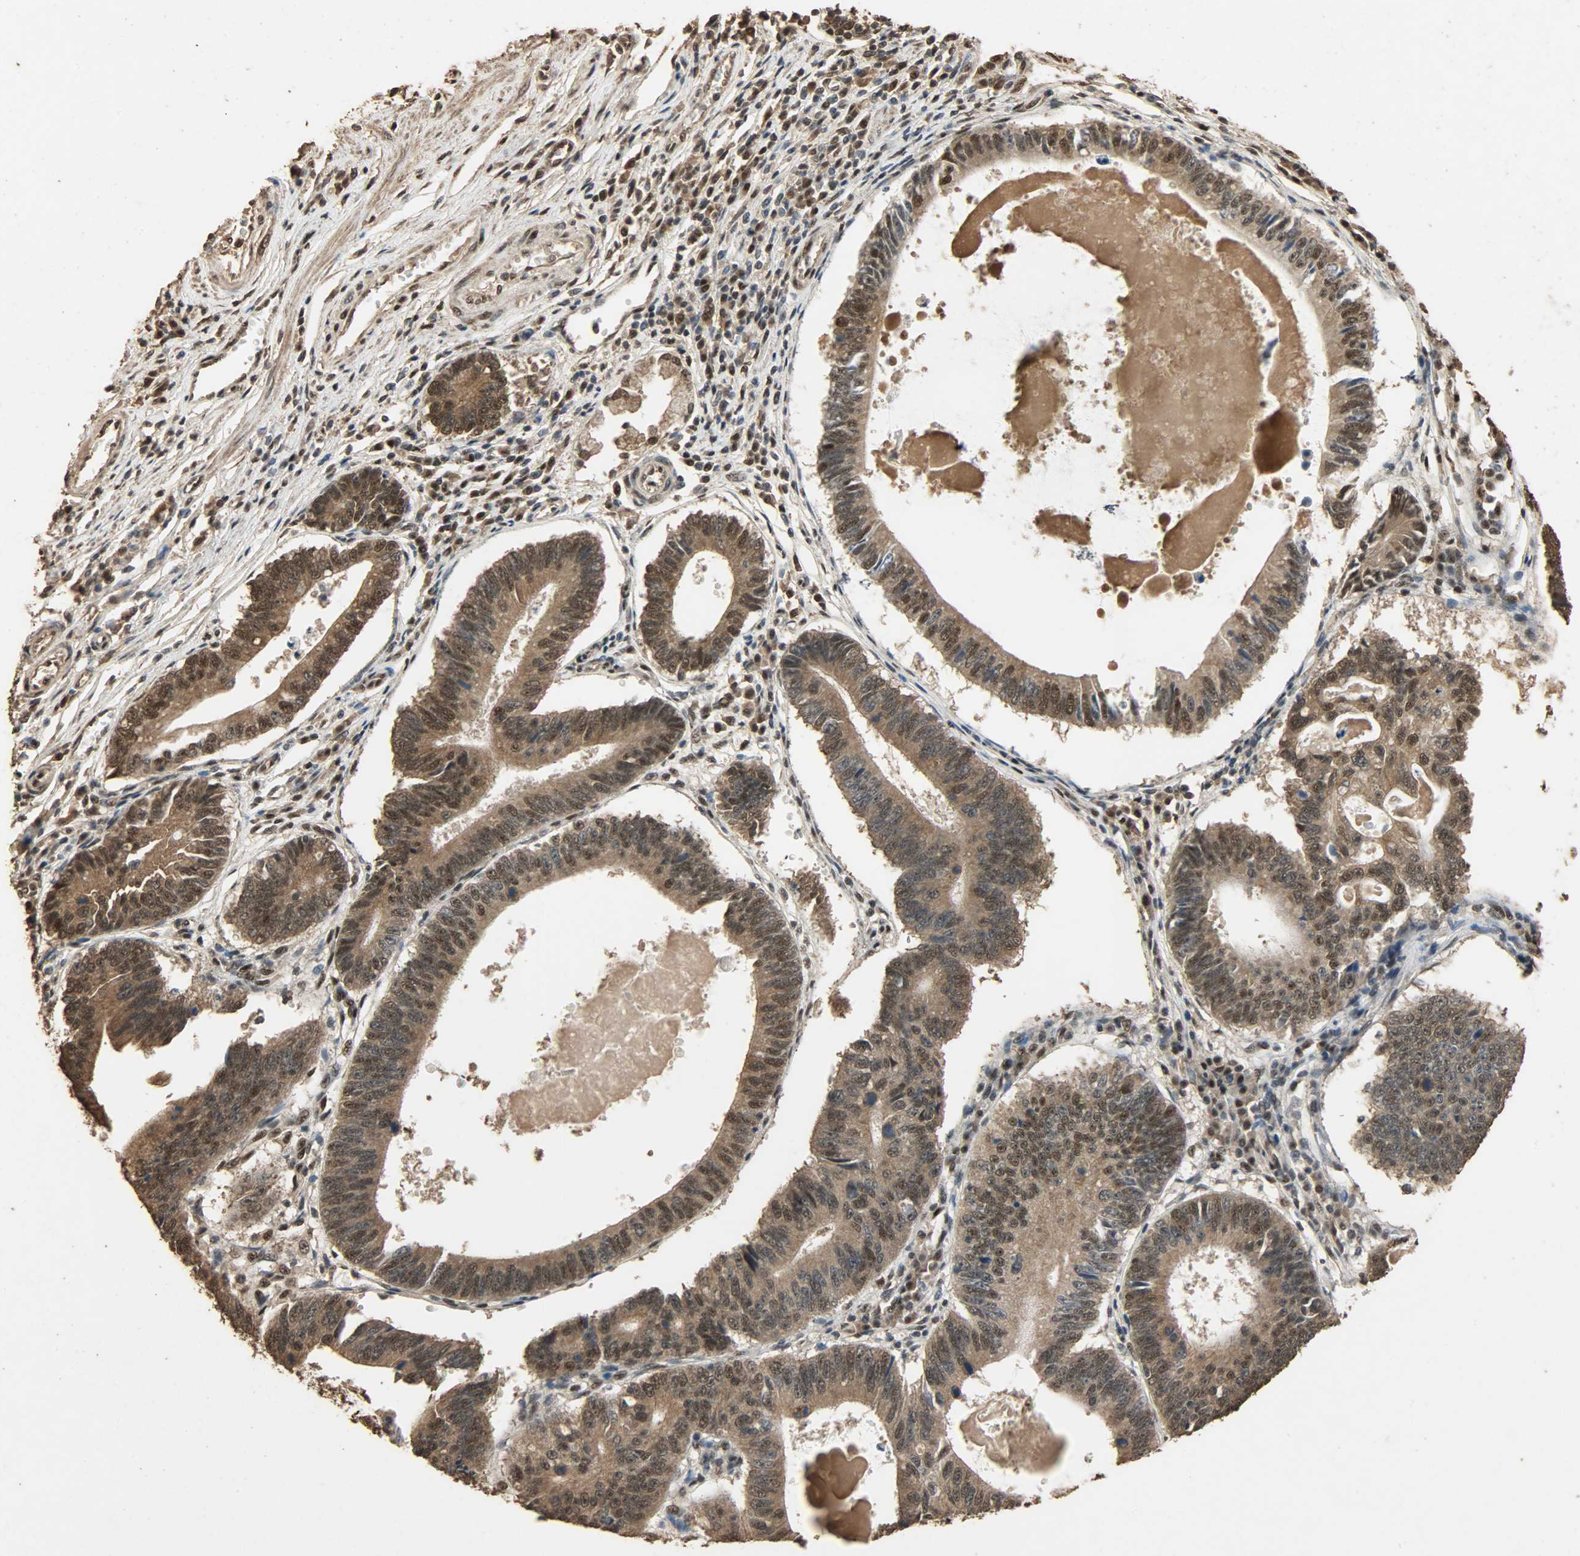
{"staining": {"intensity": "strong", "quantity": ">75%", "location": "cytoplasmic/membranous,nuclear"}, "tissue": "stomach cancer", "cell_type": "Tumor cells", "image_type": "cancer", "snomed": [{"axis": "morphology", "description": "Adenocarcinoma, NOS"}, {"axis": "topography", "description": "Stomach"}], "caption": "Human stomach cancer stained with a protein marker exhibits strong staining in tumor cells.", "gene": "CCNT2", "patient": {"sex": "male", "age": 59}}